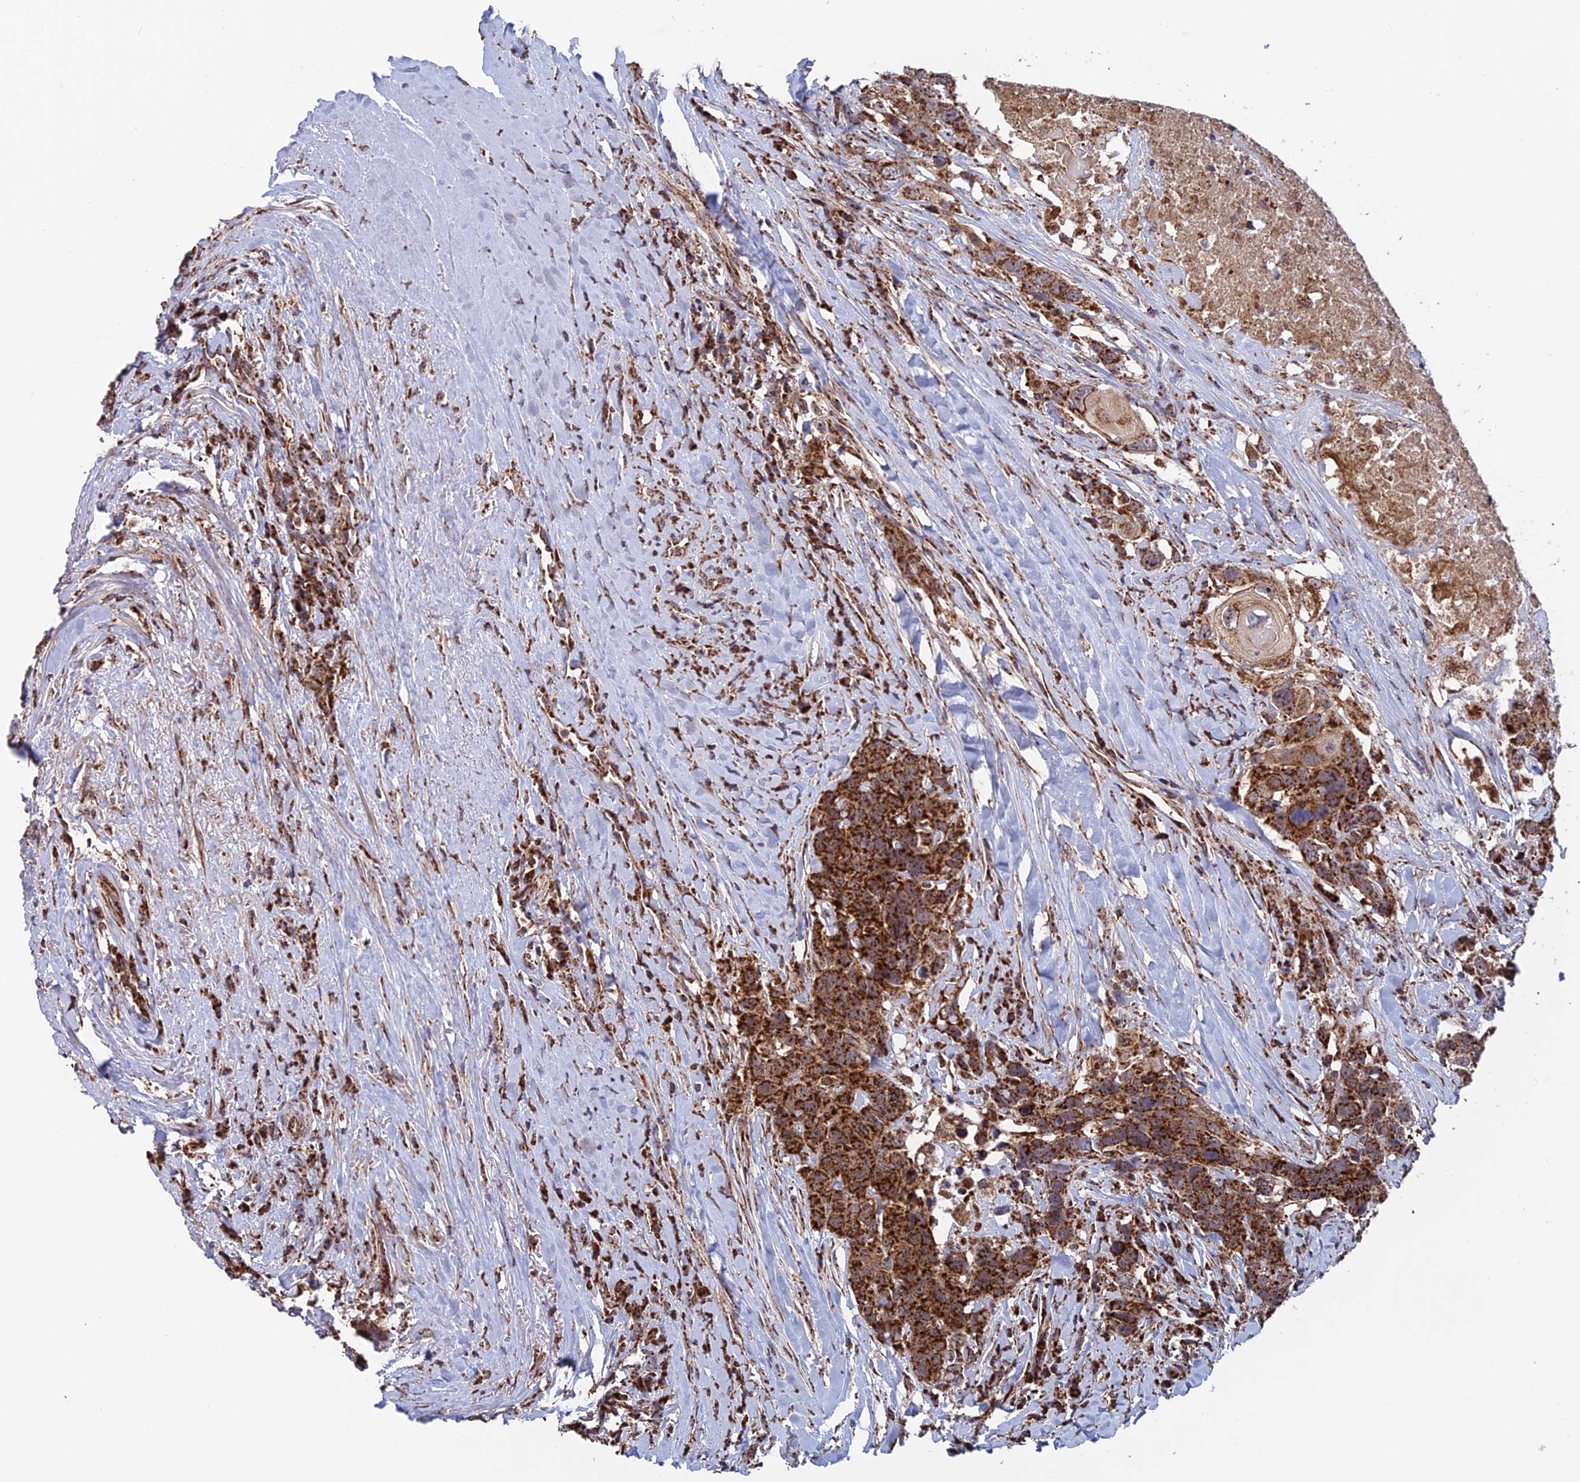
{"staining": {"intensity": "strong", "quantity": ">75%", "location": "cytoplasmic/membranous"}, "tissue": "head and neck cancer", "cell_type": "Tumor cells", "image_type": "cancer", "snomed": [{"axis": "morphology", "description": "Squamous cell carcinoma, NOS"}, {"axis": "topography", "description": "Head-Neck"}], "caption": "The immunohistochemical stain highlights strong cytoplasmic/membranous expression in tumor cells of head and neck cancer (squamous cell carcinoma) tissue. (IHC, brightfield microscopy, high magnification).", "gene": "DTYMK", "patient": {"sex": "male", "age": 66}}